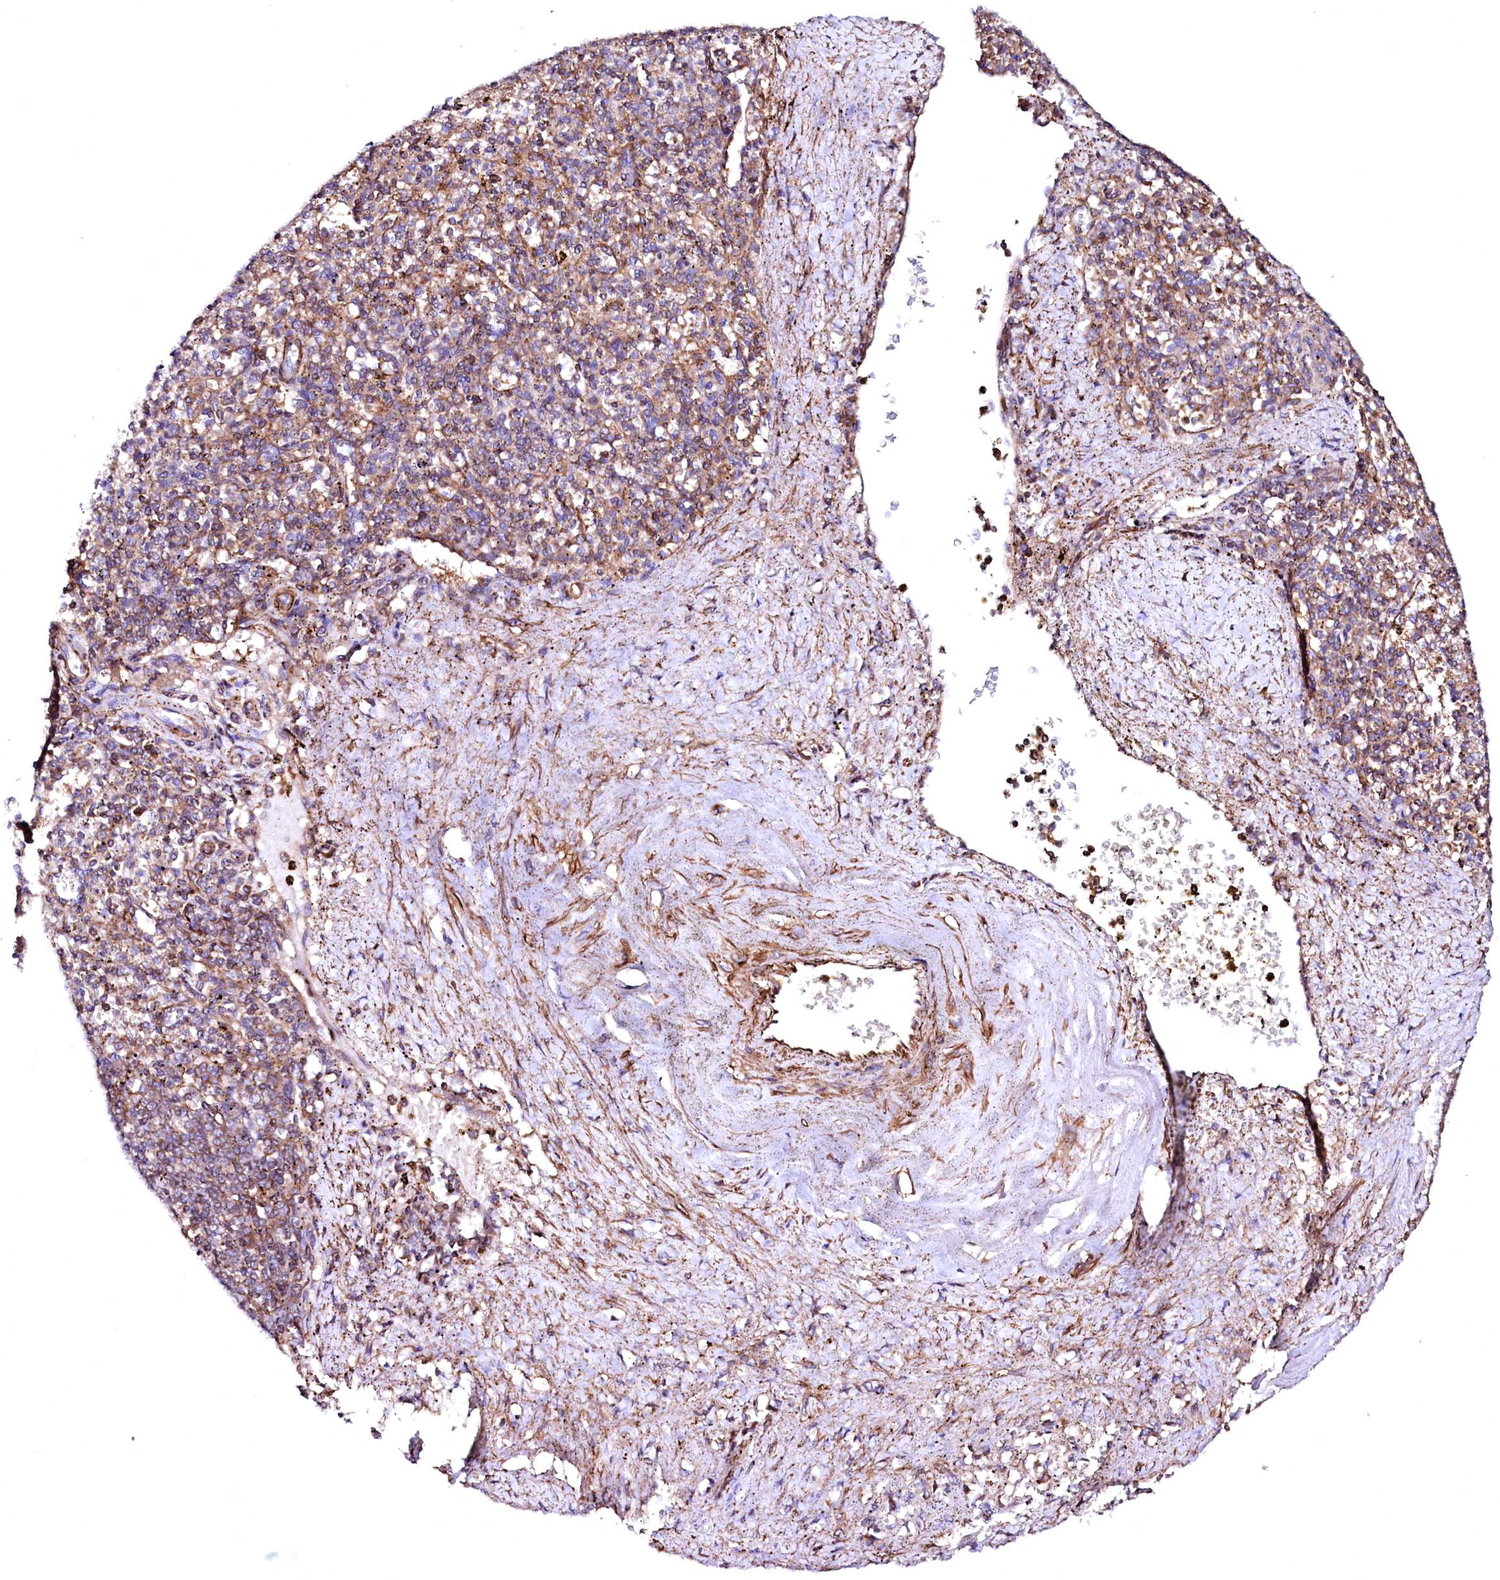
{"staining": {"intensity": "negative", "quantity": "none", "location": "none"}, "tissue": "spleen", "cell_type": "Cells in red pulp", "image_type": "normal", "snomed": [{"axis": "morphology", "description": "Normal tissue, NOS"}, {"axis": "topography", "description": "Spleen"}], "caption": "Cells in red pulp show no significant protein staining in normal spleen. (Immunohistochemistry (ihc), brightfield microscopy, high magnification).", "gene": "GPR176", "patient": {"sex": "male", "age": 72}}